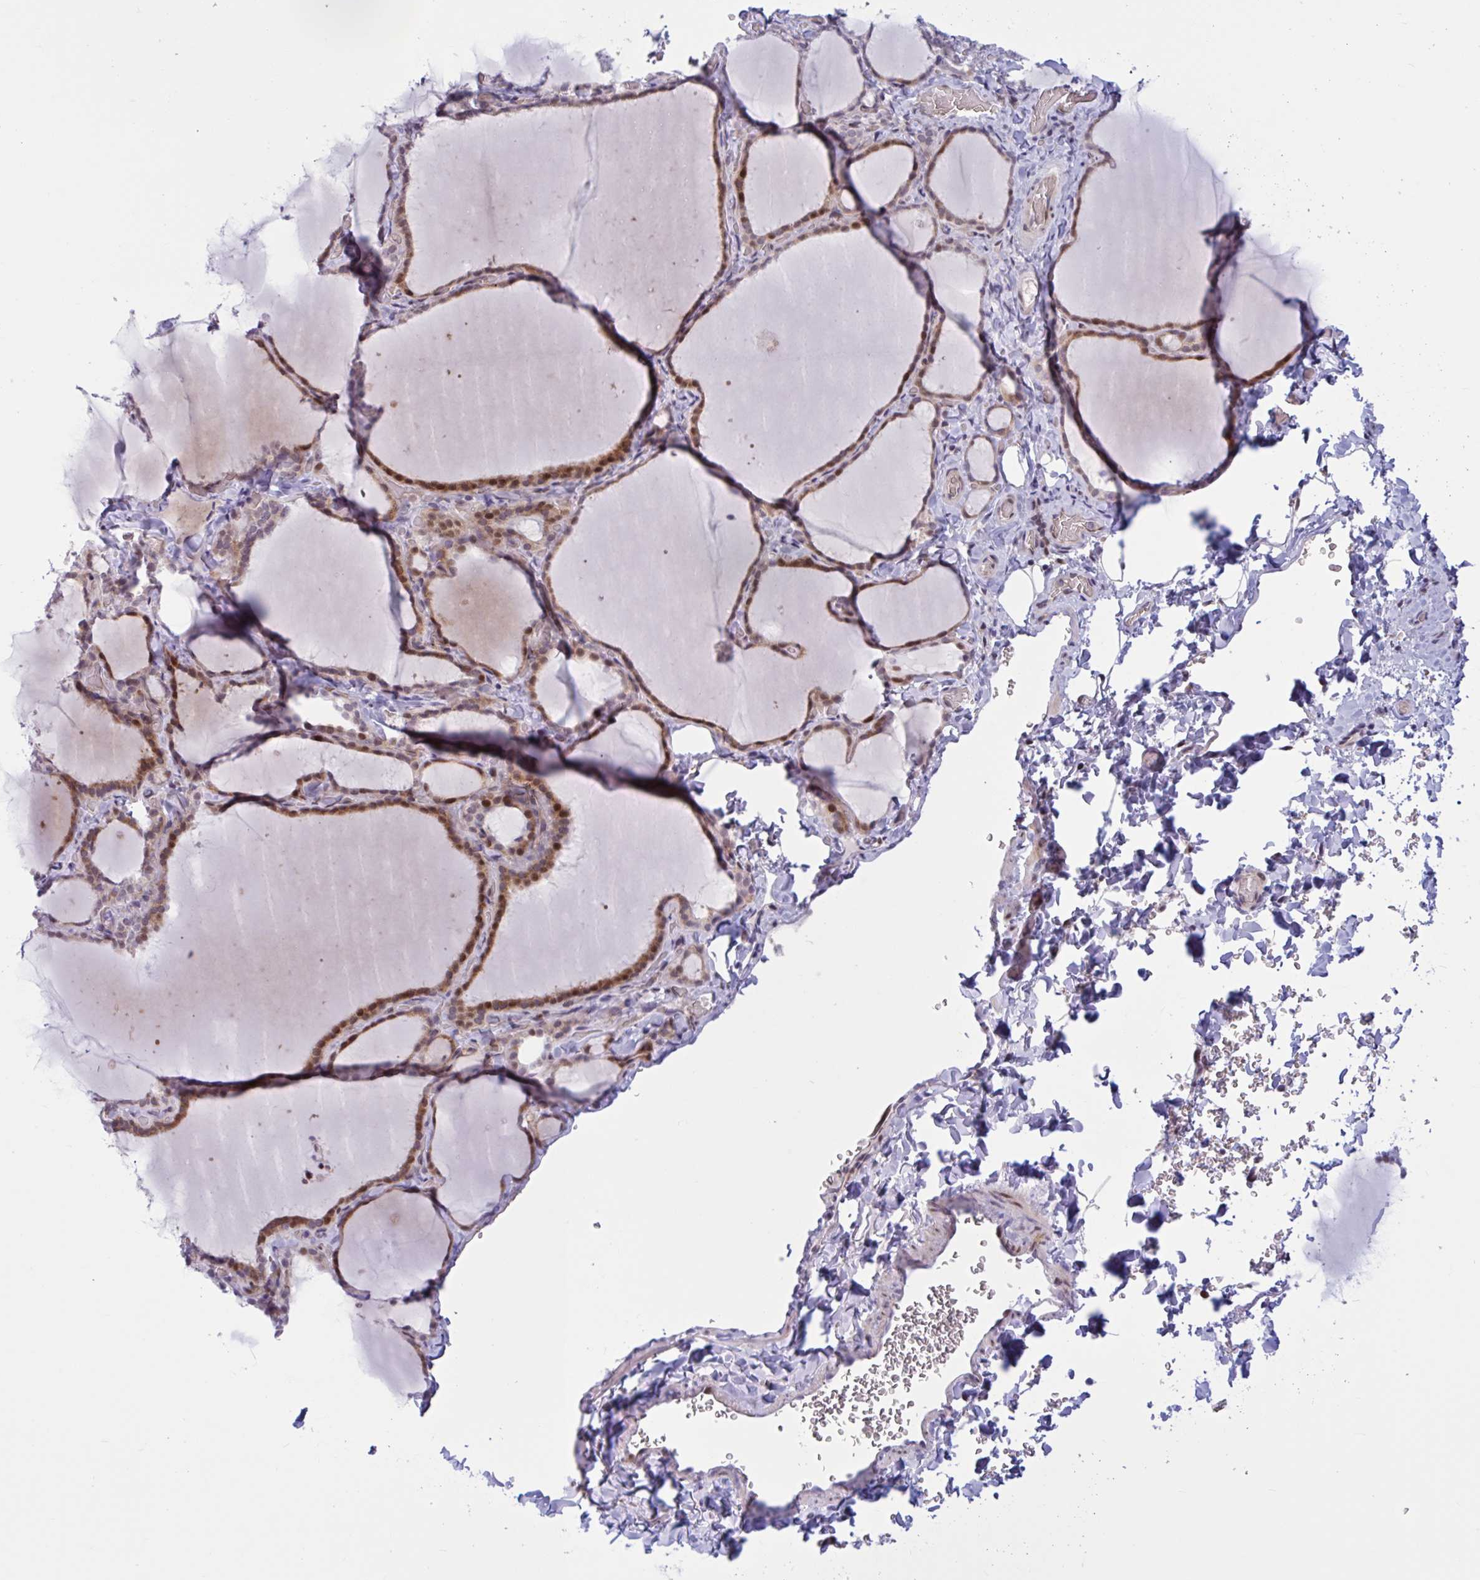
{"staining": {"intensity": "moderate", "quantity": "25%-75%", "location": "cytoplasmic/membranous,nuclear"}, "tissue": "thyroid gland", "cell_type": "Glandular cells", "image_type": "normal", "snomed": [{"axis": "morphology", "description": "Normal tissue, NOS"}, {"axis": "topography", "description": "Thyroid gland"}], "caption": "Protein expression by immunohistochemistry displays moderate cytoplasmic/membranous,nuclear expression in approximately 25%-75% of glandular cells in unremarkable thyroid gland.", "gene": "RBL1", "patient": {"sex": "female", "age": 22}}